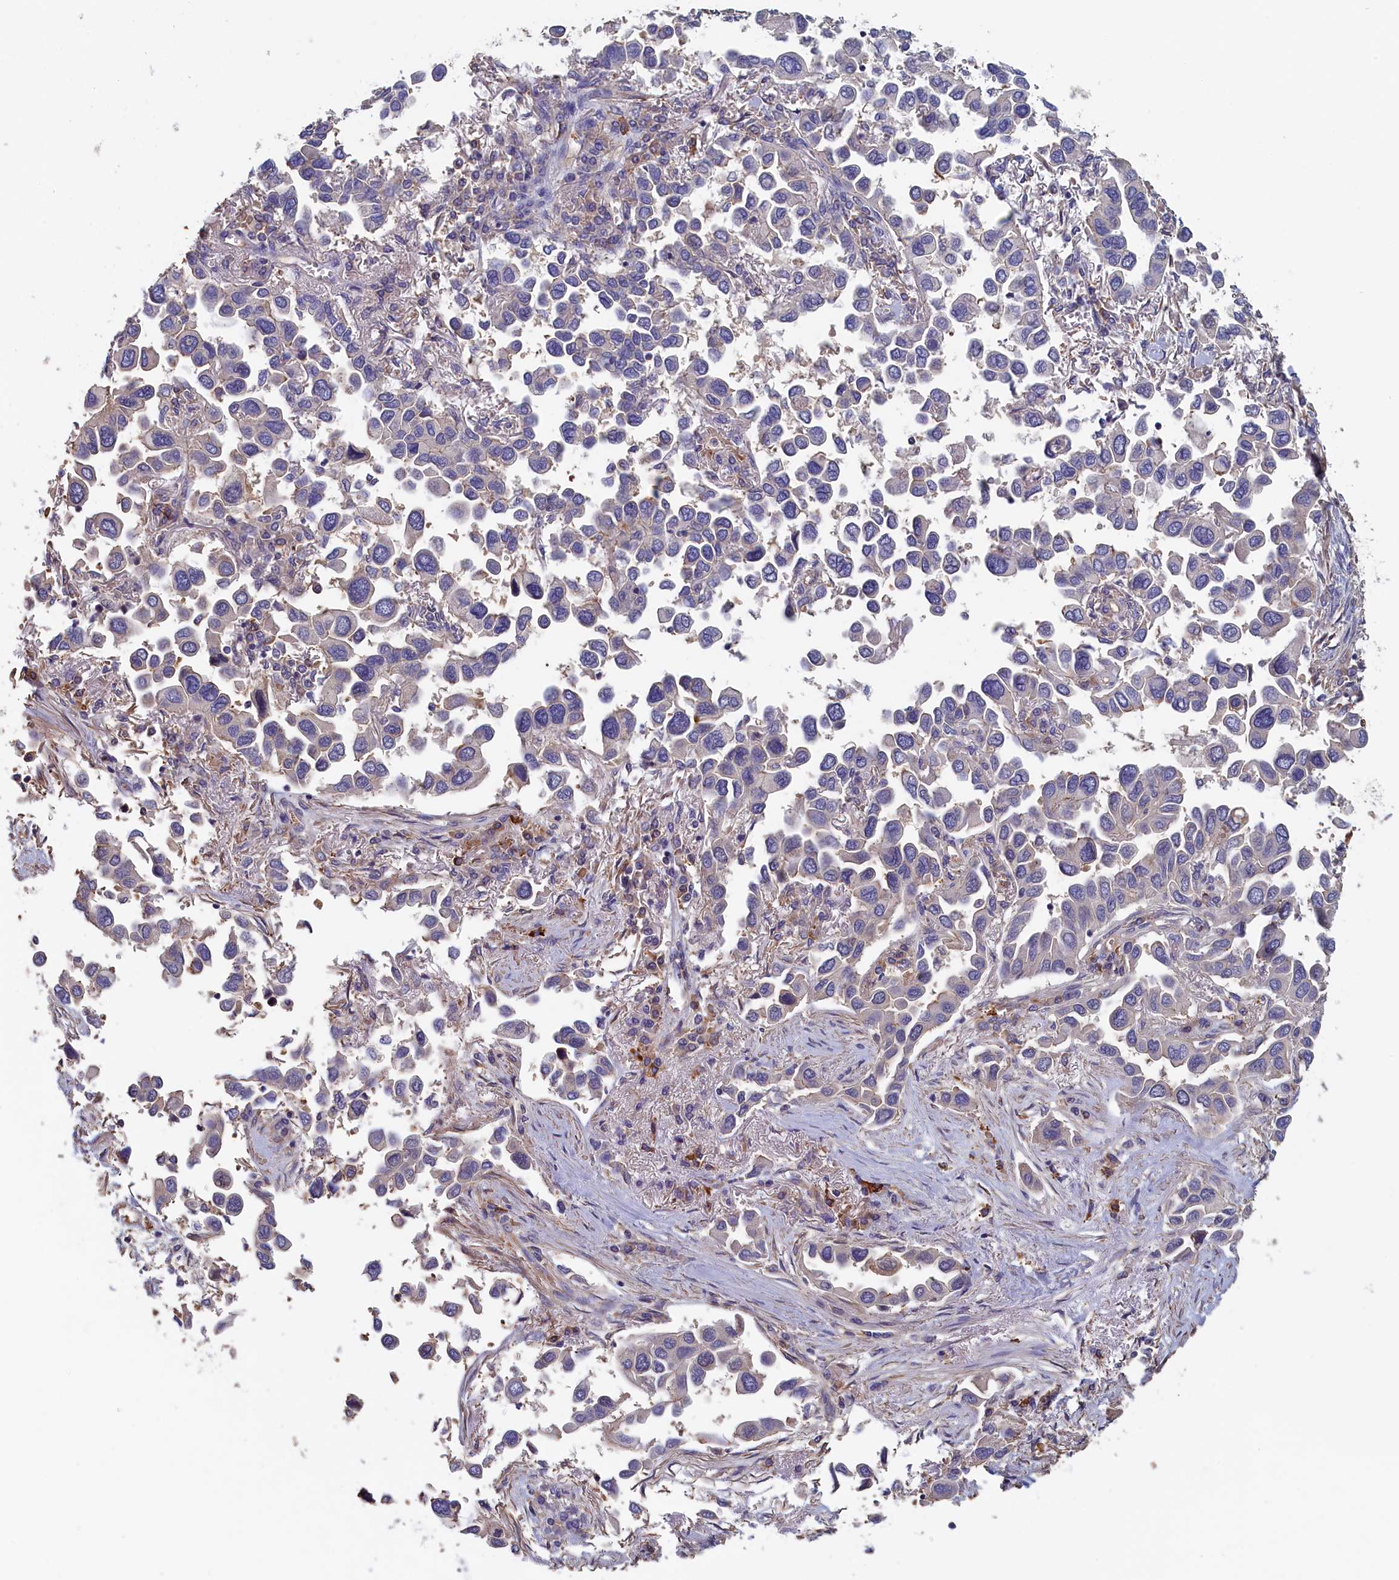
{"staining": {"intensity": "negative", "quantity": "none", "location": "none"}, "tissue": "lung cancer", "cell_type": "Tumor cells", "image_type": "cancer", "snomed": [{"axis": "morphology", "description": "Adenocarcinoma, NOS"}, {"axis": "topography", "description": "Lung"}], "caption": "Tumor cells are negative for protein expression in human lung cancer.", "gene": "ANKRD2", "patient": {"sex": "female", "age": 76}}